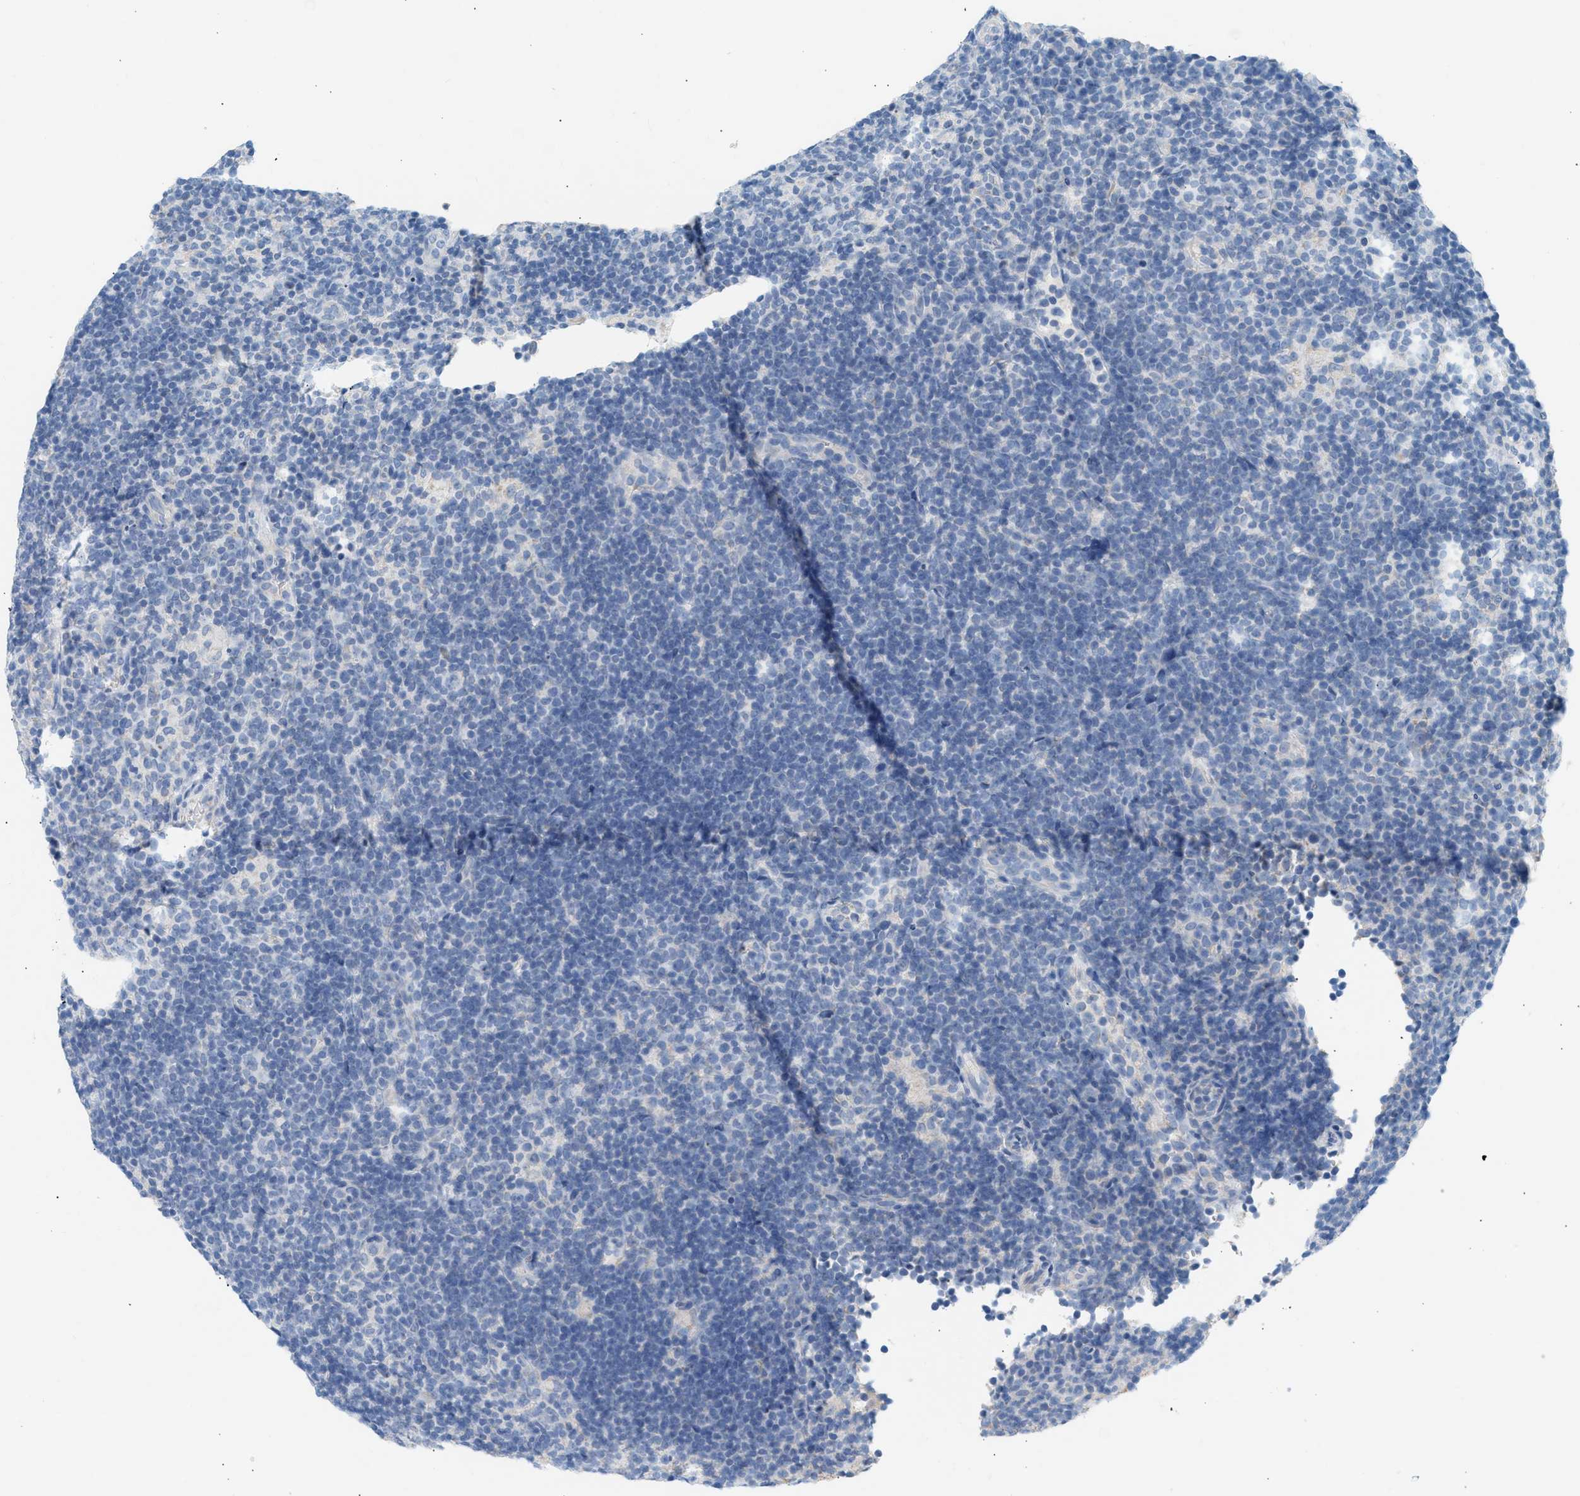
{"staining": {"intensity": "negative", "quantity": "none", "location": "none"}, "tissue": "lymphoma", "cell_type": "Tumor cells", "image_type": "cancer", "snomed": [{"axis": "morphology", "description": "Hodgkin's disease, NOS"}, {"axis": "topography", "description": "Lymph node"}], "caption": "DAB immunohistochemical staining of human Hodgkin's disease displays no significant expression in tumor cells. (Brightfield microscopy of DAB (3,3'-diaminobenzidine) IHC at high magnification).", "gene": "NDUFS8", "patient": {"sex": "female", "age": 57}}